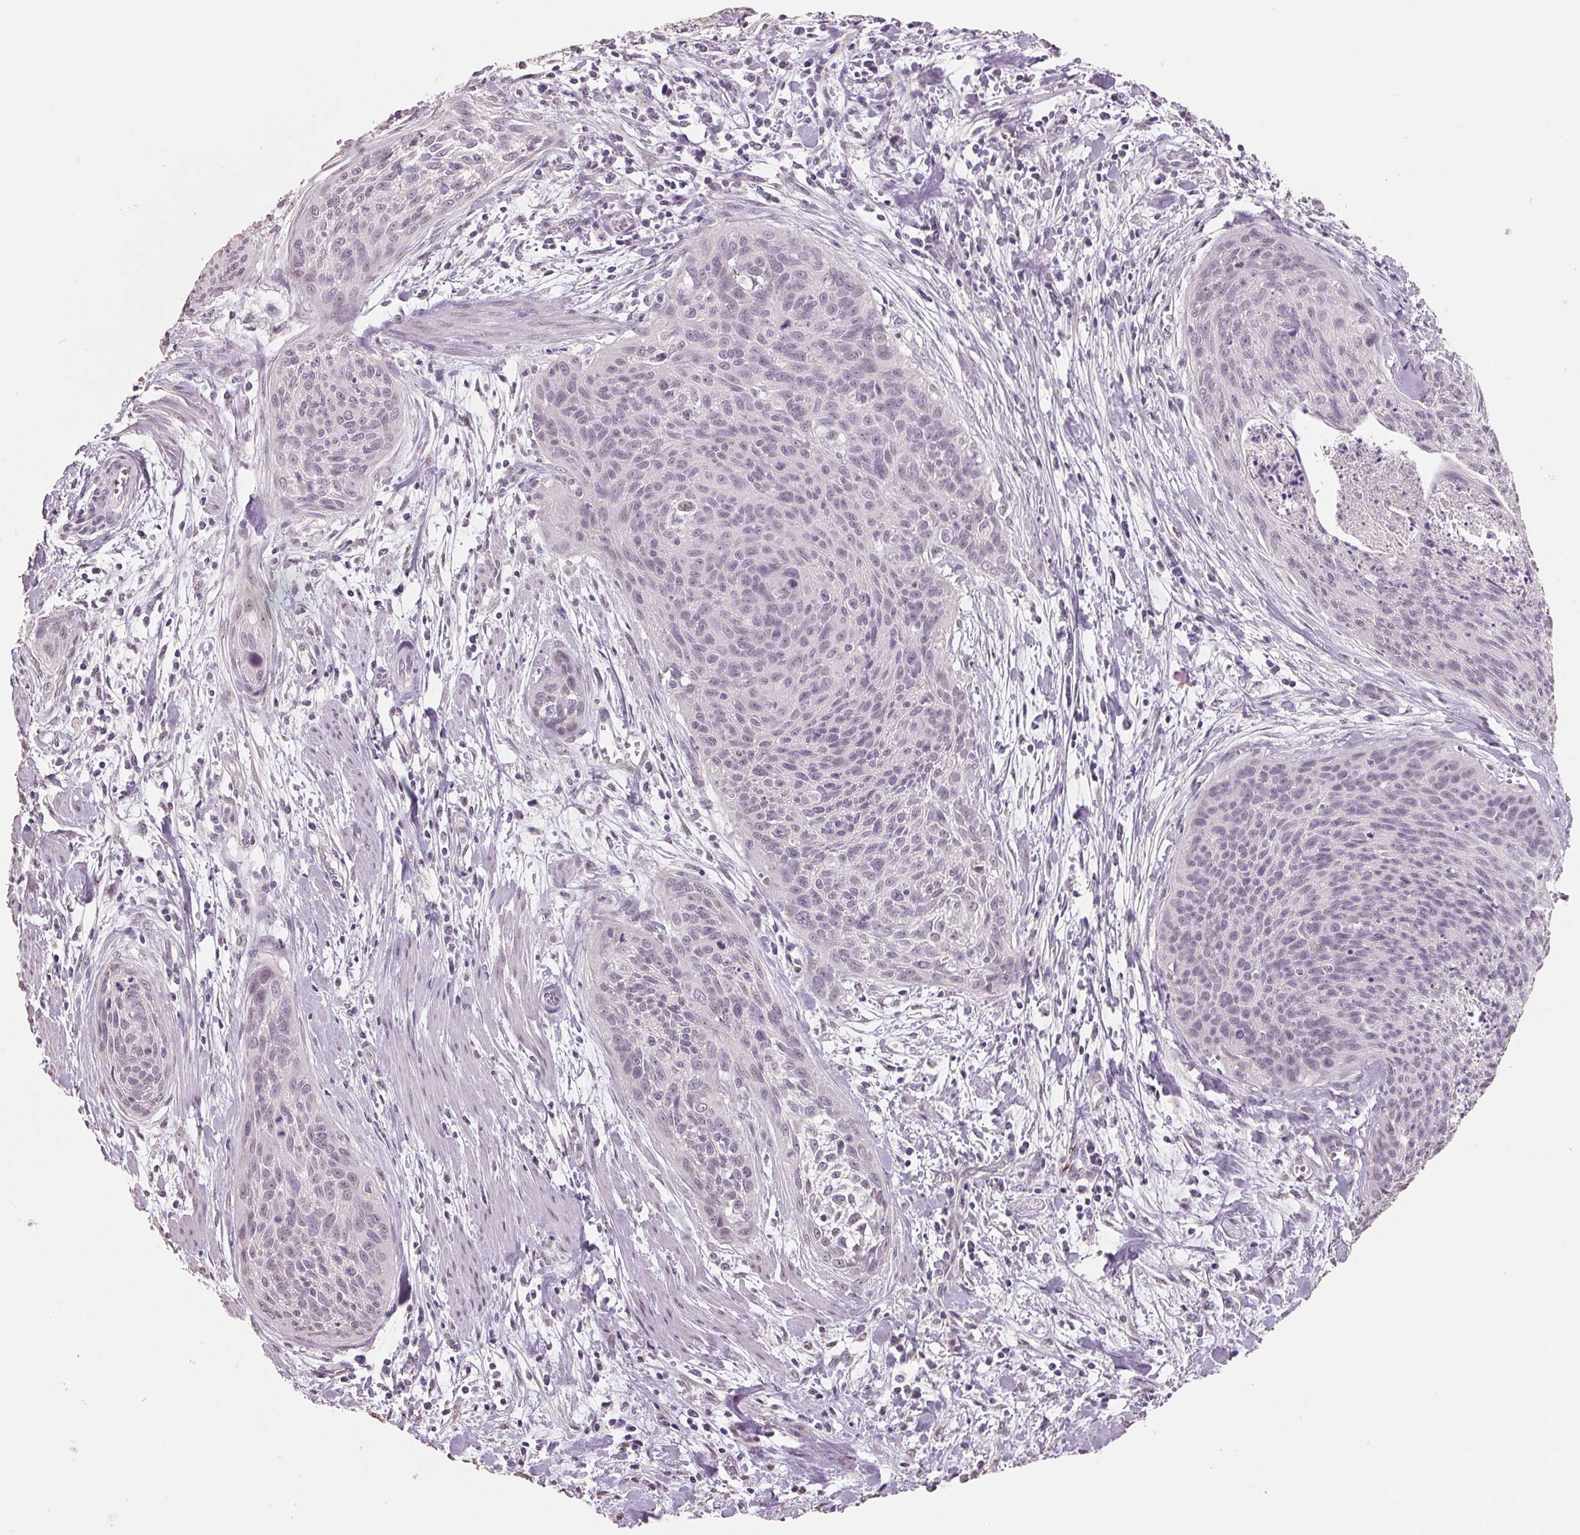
{"staining": {"intensity": "negative", "quantity": "none", "location": "none"}, "tissue": "cervical cancer", "cell_type": "Tumor cells", "image_type": "cancer", "snomed": [{"axis": "morphology", "description": "Squamous cell carcinoma, NOS"}, {"axis": "topography", "description": "Cervix"}], "caption": "DAB (3,3'-diaminobenzidine) immunohistochemical staining of human cervical cancer shows no significant staining in tumor cells.", "gene": "FTCD", "patient": {"sex": "female", "age": 55}}